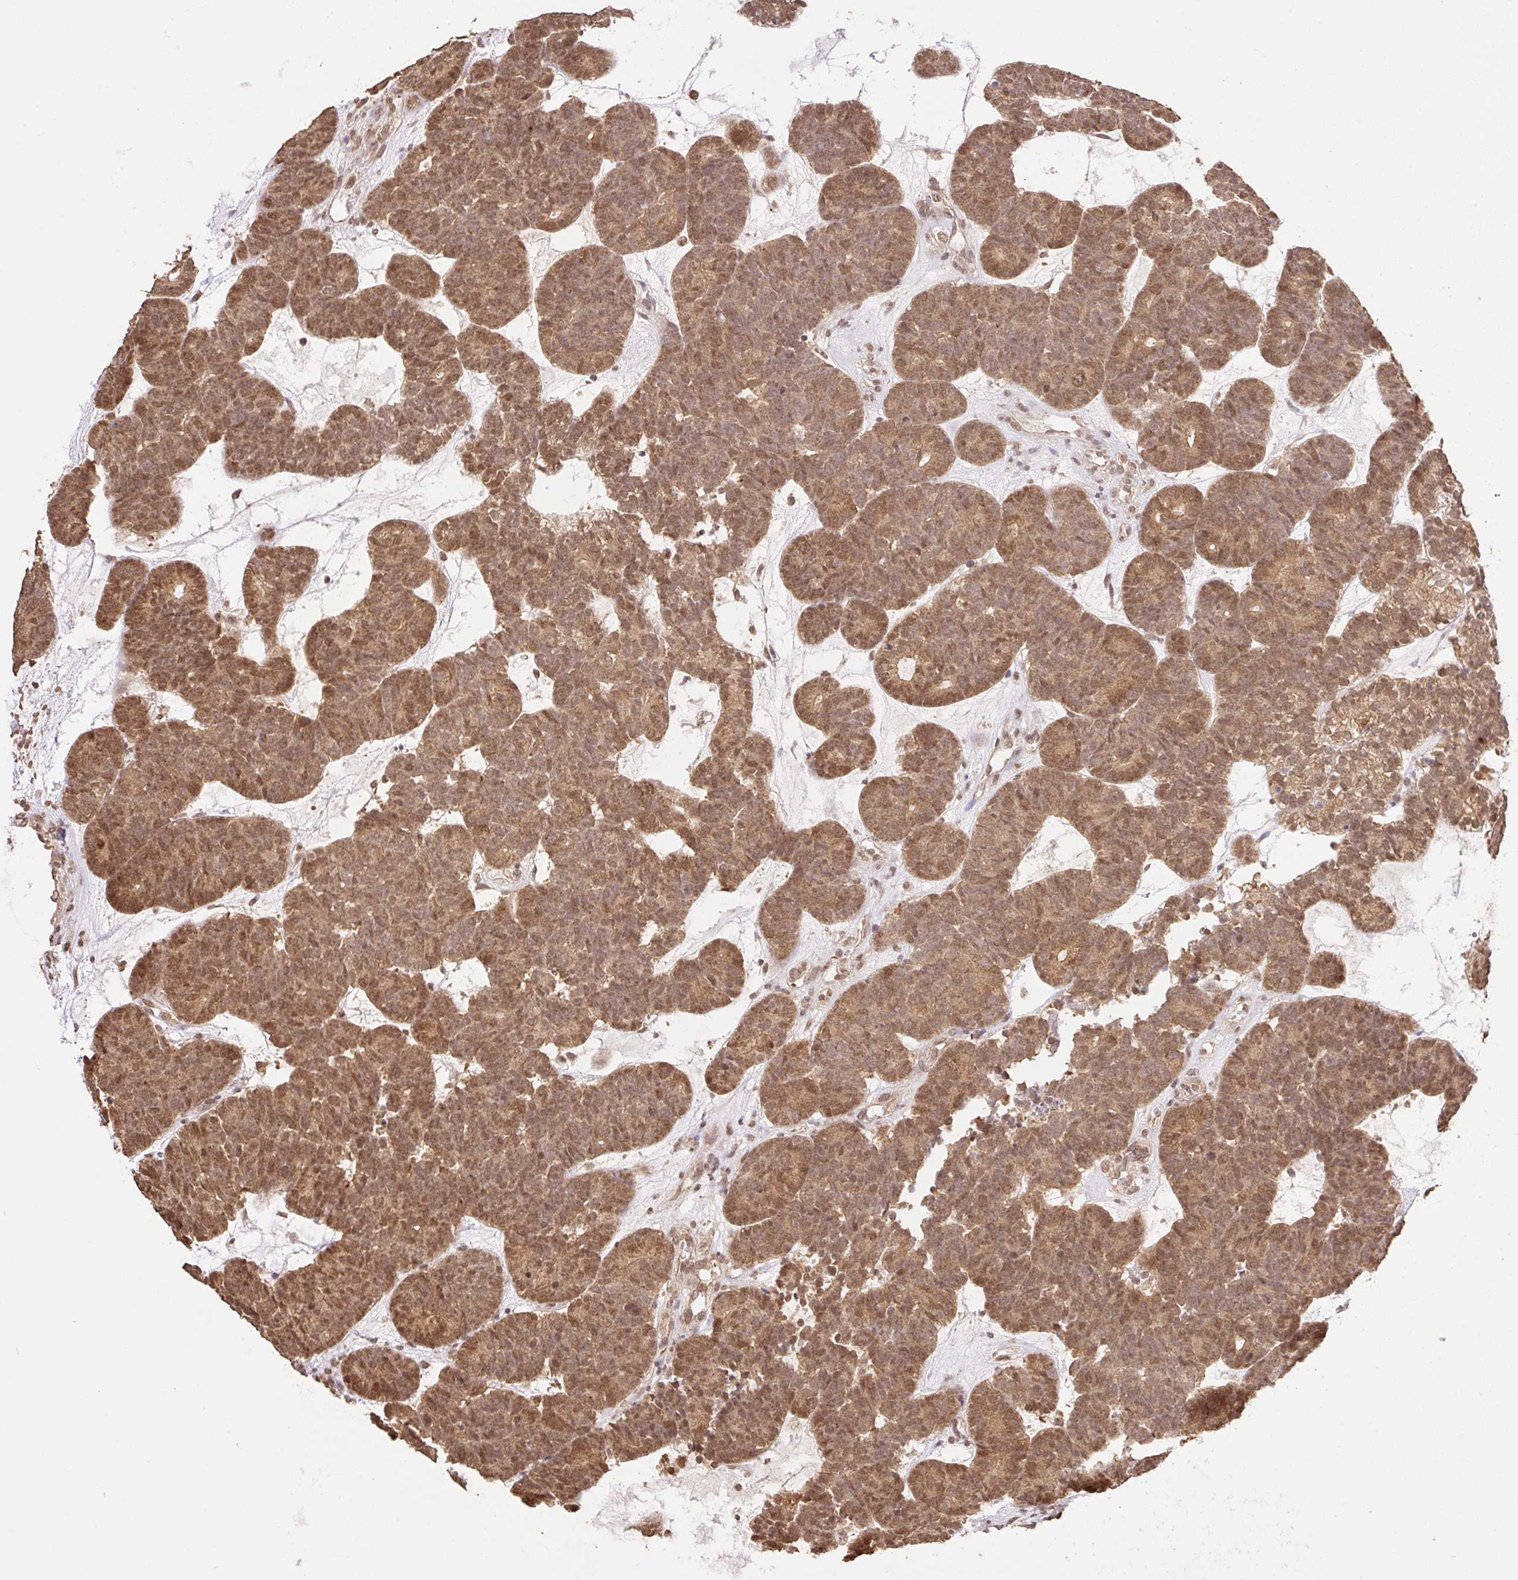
{"staining": {"intensity": "moderate", "quantity": ">75%", "location": "cytoplasmic/membranous,nuclear"}, "tissue": "head and neck cancer", "cell_type": "Tumor cells", "image_type": "cancer", "snomed": [{"axis": "morphology", "description": "Adenocarcinoma, NOS"}, {"axis": "topography", "description": "Head-Neck"}], "caption": "Immunohistochemistry (IHC) of human head and neck adenocarcinoma demonstrates medium levels of moderate cytoplasmic/membranous and nuclear staining in approximately >75% of tumor cells. Immunohistochemistry stains the protein in brown and the nuclei are stained blue.", "gene": "VPS25", "patient": {"sex": "female", "age": 81}}